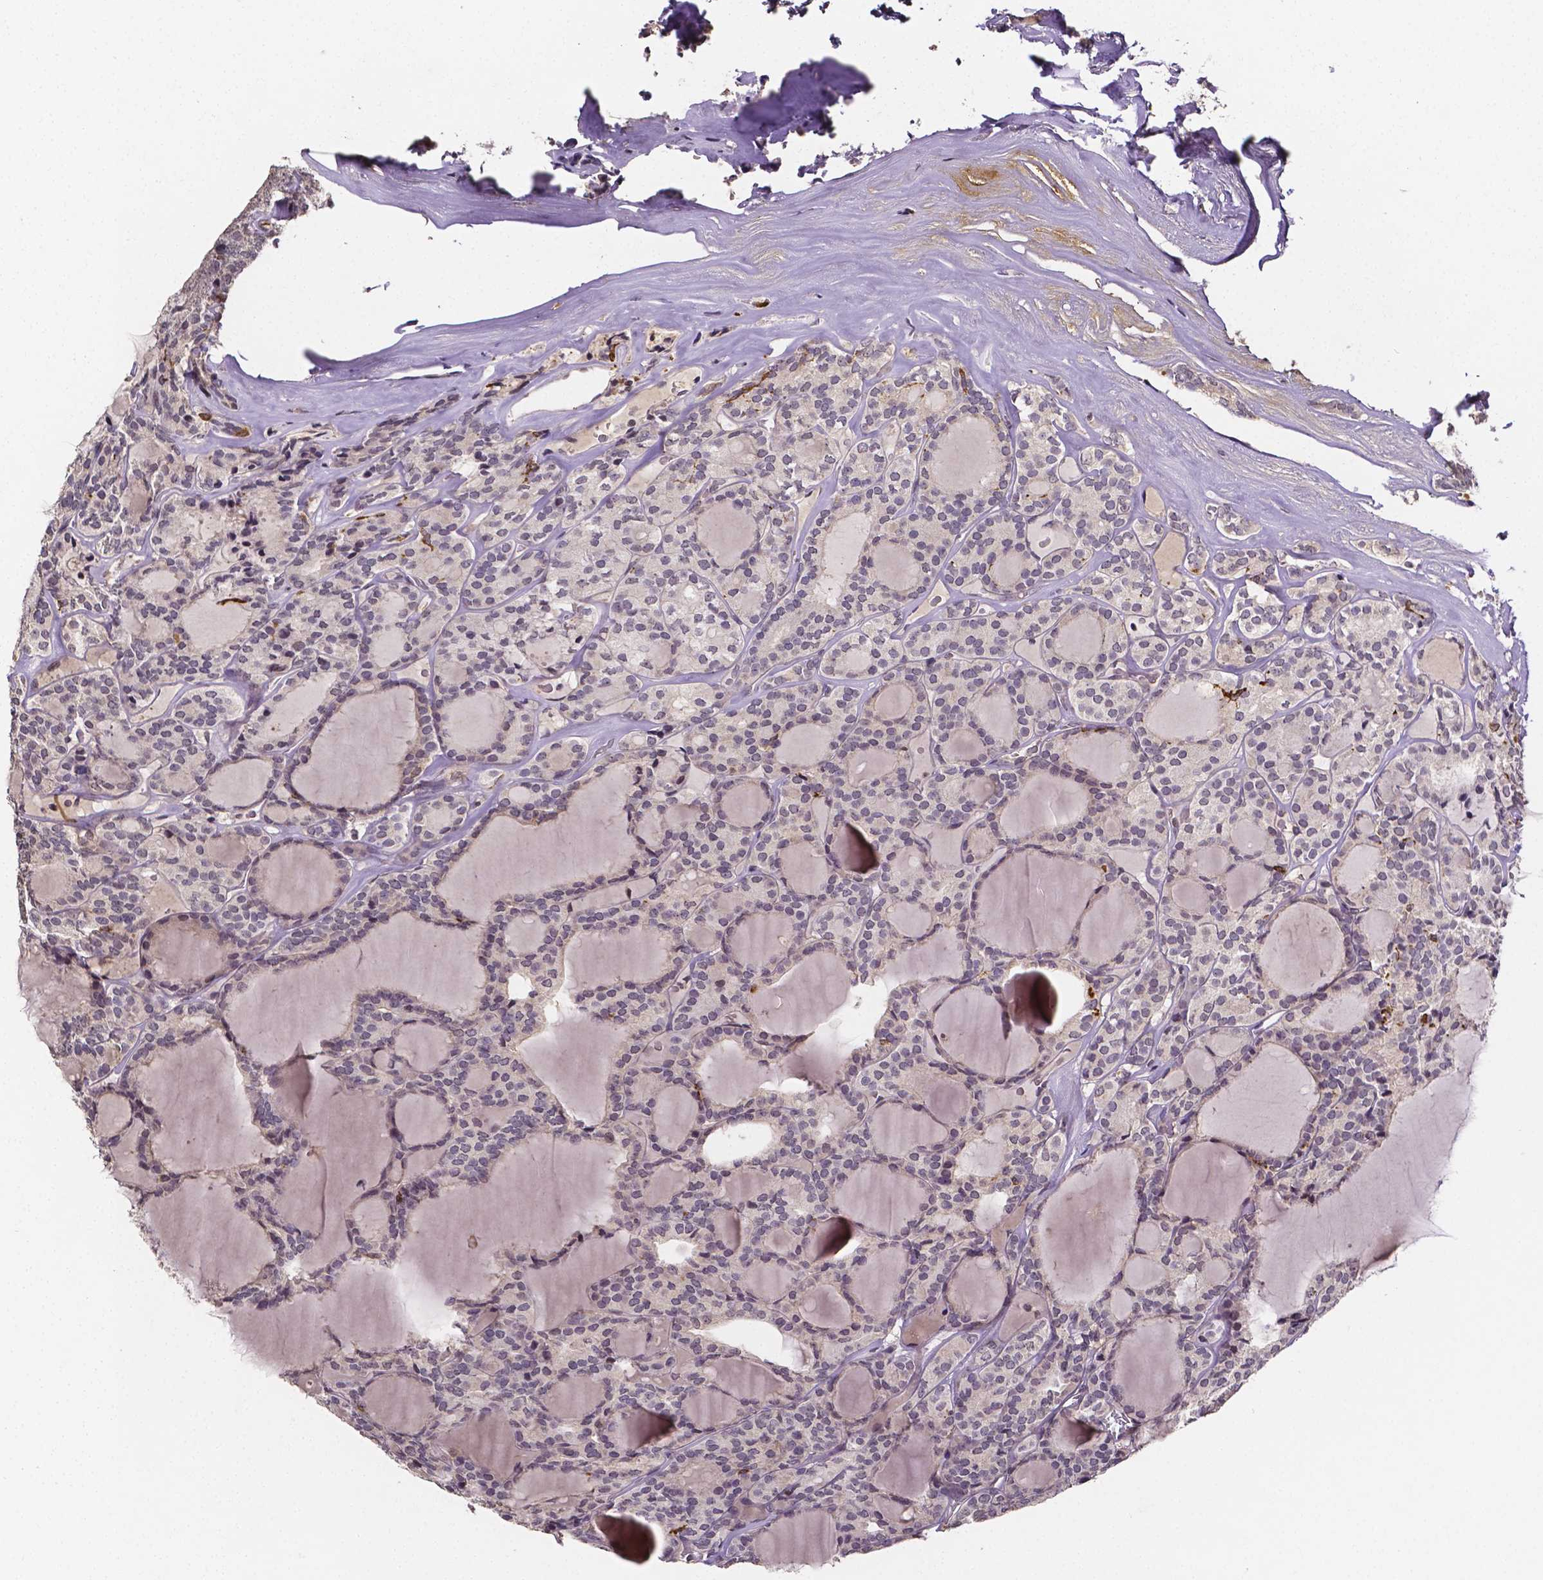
{"staining": {"intensity": "negative", "quantity": "none", "location": "none"}, "tissue": "thyroid cancer", "cell_type": "Tumor cells", "image_type": "cancer", "snomed": [{"axis": "morphology", "description": "Follicular adenoma carcinoma, NOS"}, {"axis": "topography", "description": "Thyroid gland"}], "caption": "DAB immunohistochemical staining of thyroid cancer reveals no significant positivity in tumor cells.", "gene": "NRGN", "patient": {"sex": "male", "age": 74}}